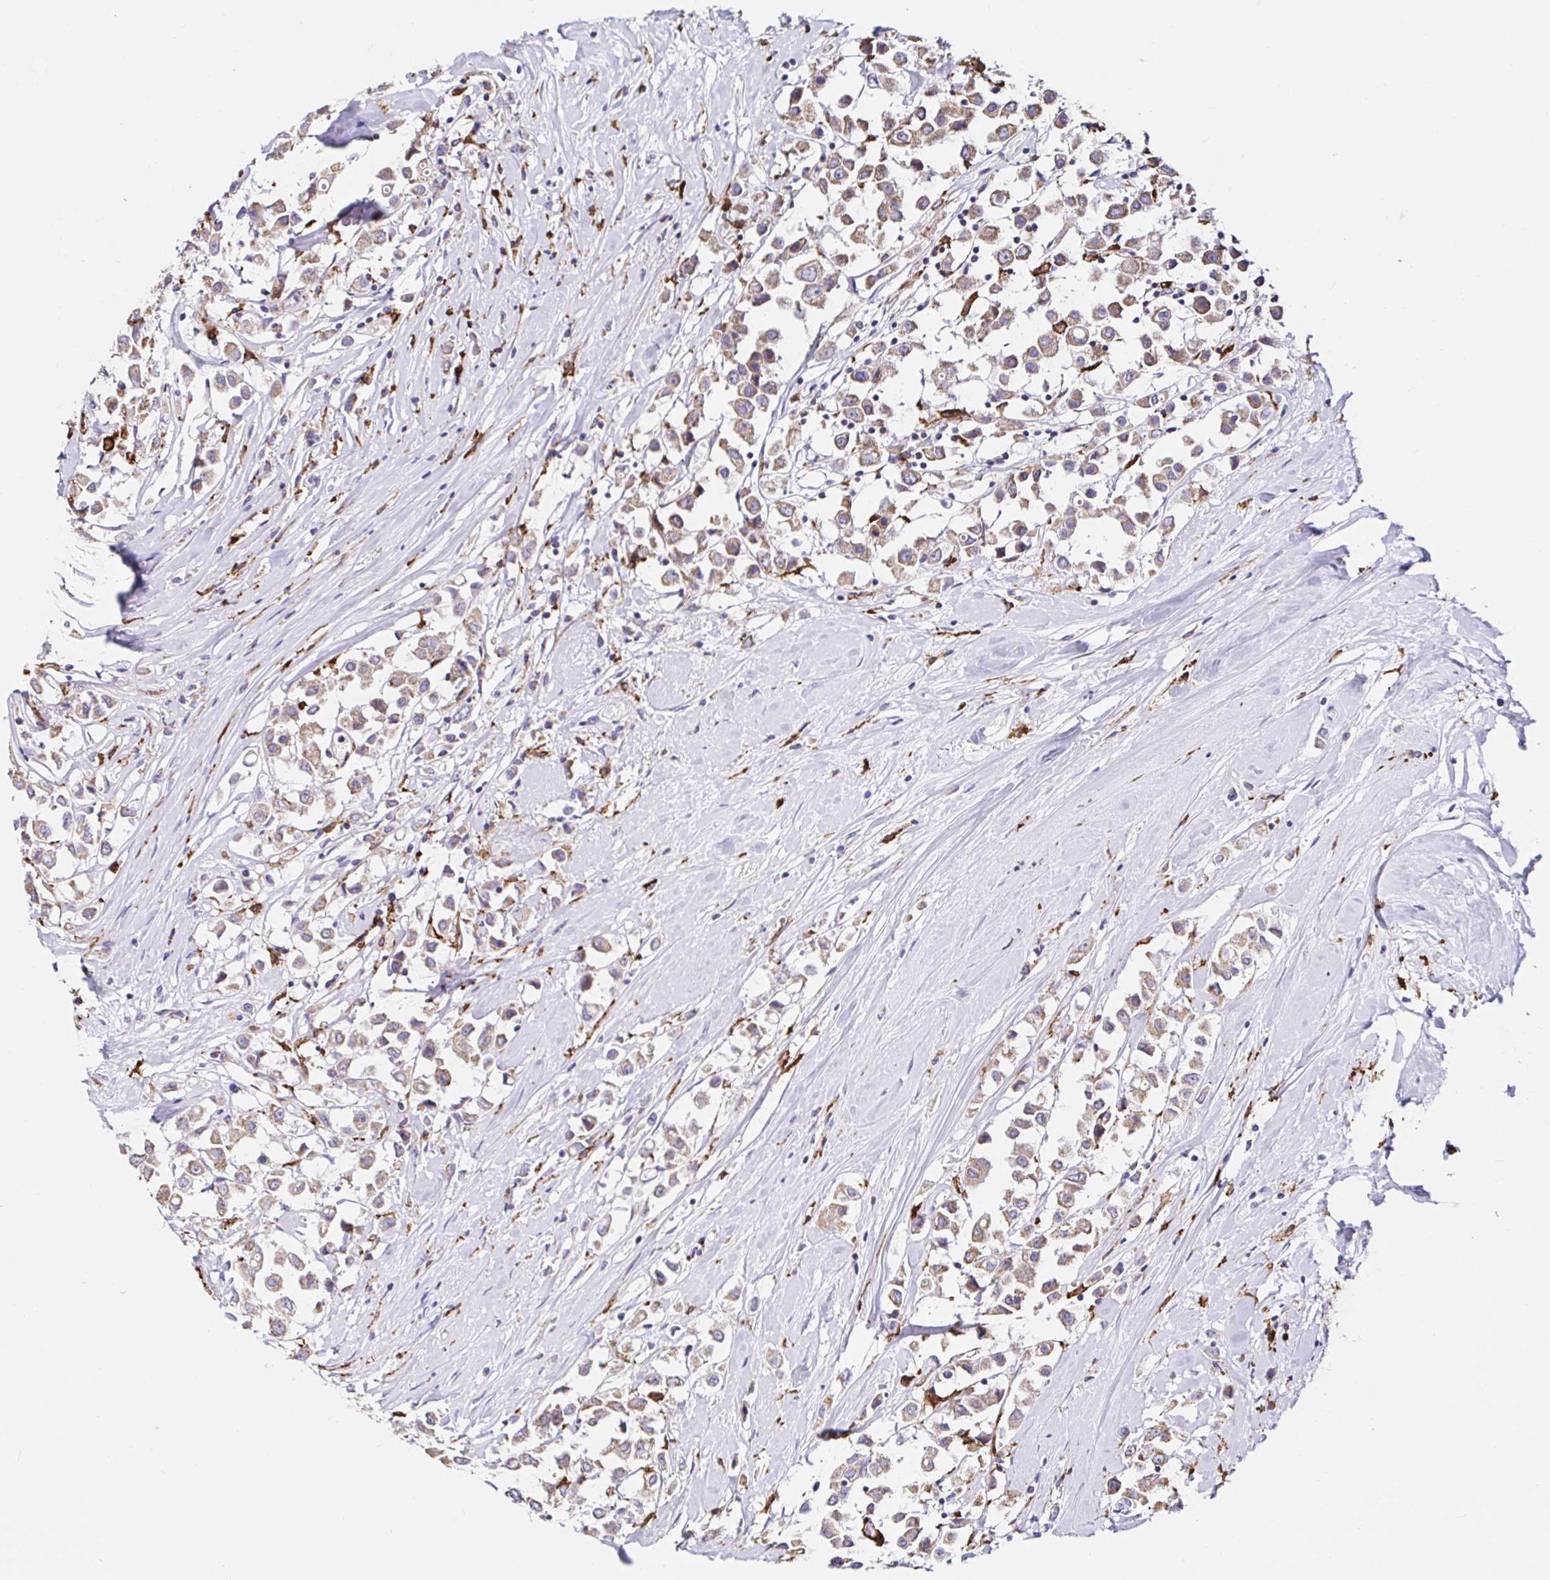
{"staining": {"intensity": "weak", "quantity": ">75%", "location": "cytoplasmic/membranous"}, "tissue": "breast cancer", "cell_type": "Tumor cells", "image_type": "cancer", "snomed": [{"axis": "morphology", "description": "Duct carcinoma"}, {"axis": "topography", "description": "Breast"}], "caption": "This micrograph demonstrates breast cancer stained with immunohistochemistry (IHC) to label a protein in brown. The cytoplasmic/membranous of tumor cells show weak positivity for the protein. Nuclei are counter-stained blue.", "gene": "MSR1", "patient": {"sex": "female", "age": 61}}